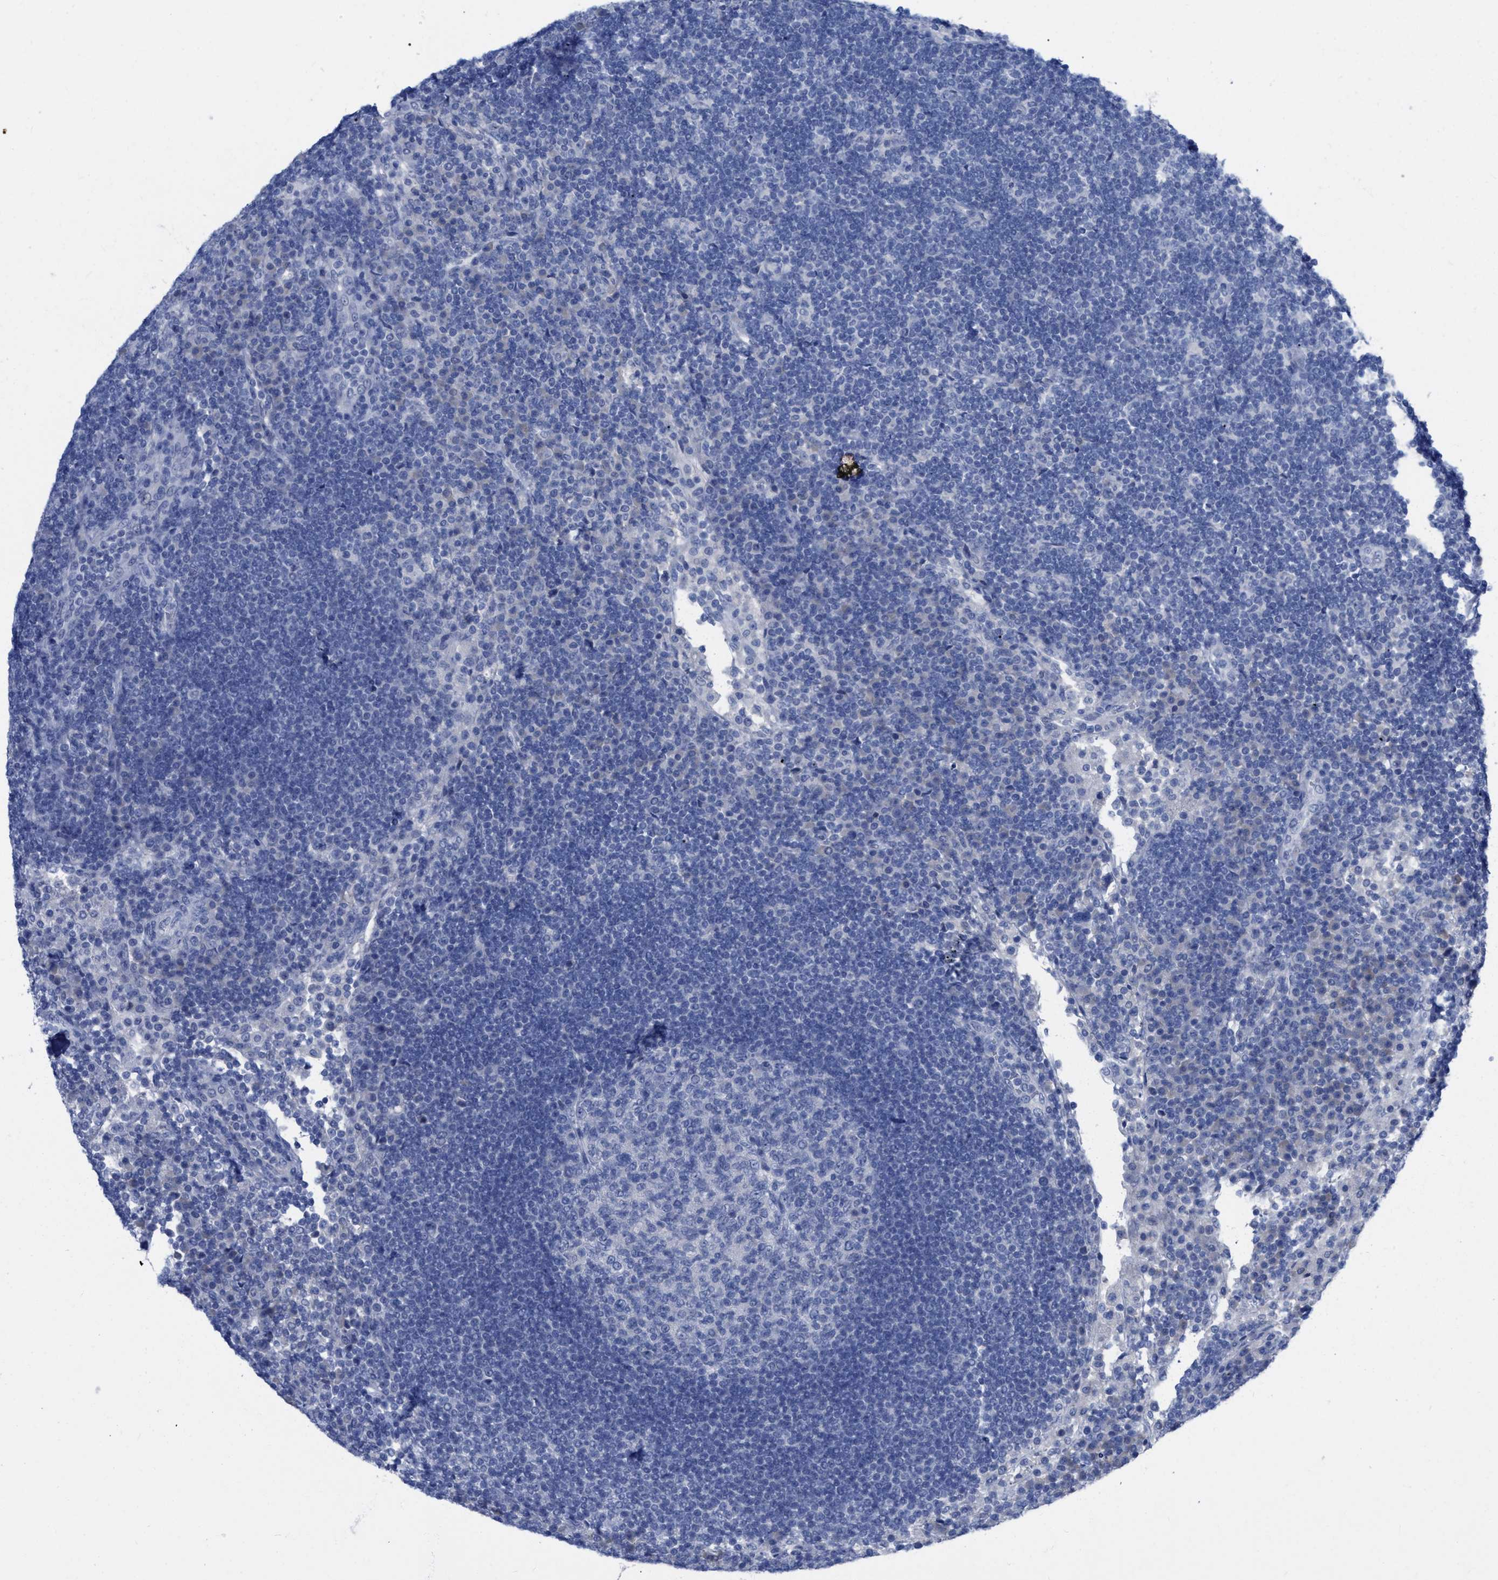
{"staining": {"intensity": "negative", "quantity": "none", "location": "none"}, "tissue": "lymph node", "cell_type": "Germinal center cells", "image_type": "normal", "snomed": [{"axis": "morphology", "description": "Normal tissue, NOS"}, {"axis": "topography", "description": "Lymph node"}], "caption": "There is no significant expression in germinal center cells of lymph node. (DAB (3,3'-diaminobenzidine) immunohistochemistry with hematoxylin counter stain).", "gene": "HAPLN1", "patient": {"sex": "female", "age": 53}}